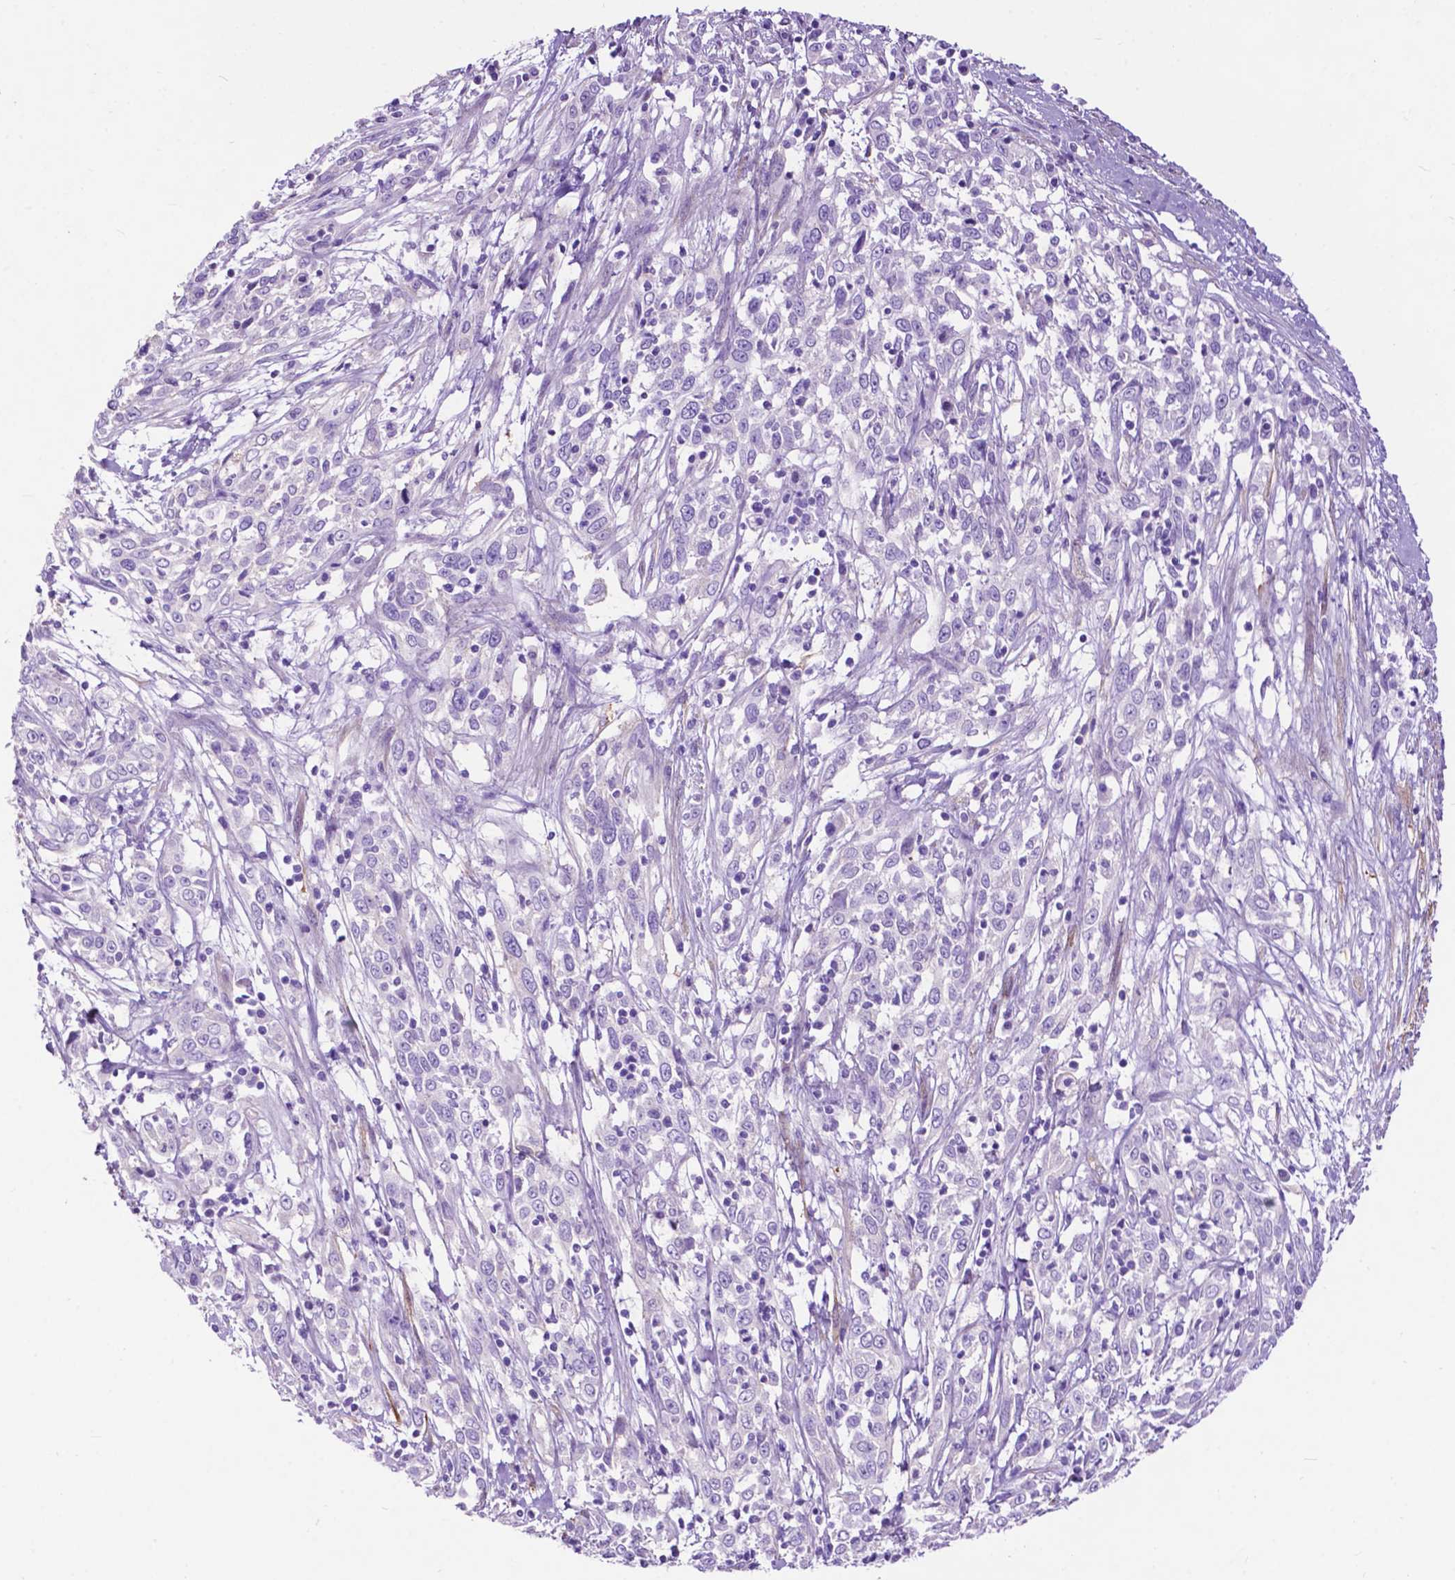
{"staining": {"intensity": "negative", "quantity": "none", "location": "none"}, "tissue": "cervical cancer", "cell_type": "Tumor cells", "image_type": "cancer", "snomed": [{"axis": "morphology", "description": "Adenocarcinoma, NOS"}, {"axis": "topography", "description": "Cervix"}], "caption": "DAB immunohistochemical staining of human adenocarcinoma (cervical) exhibits no significant staining in tumor cells.", "gene": "PCDHA12", "patient": {"sex": "female", "age": 40}}